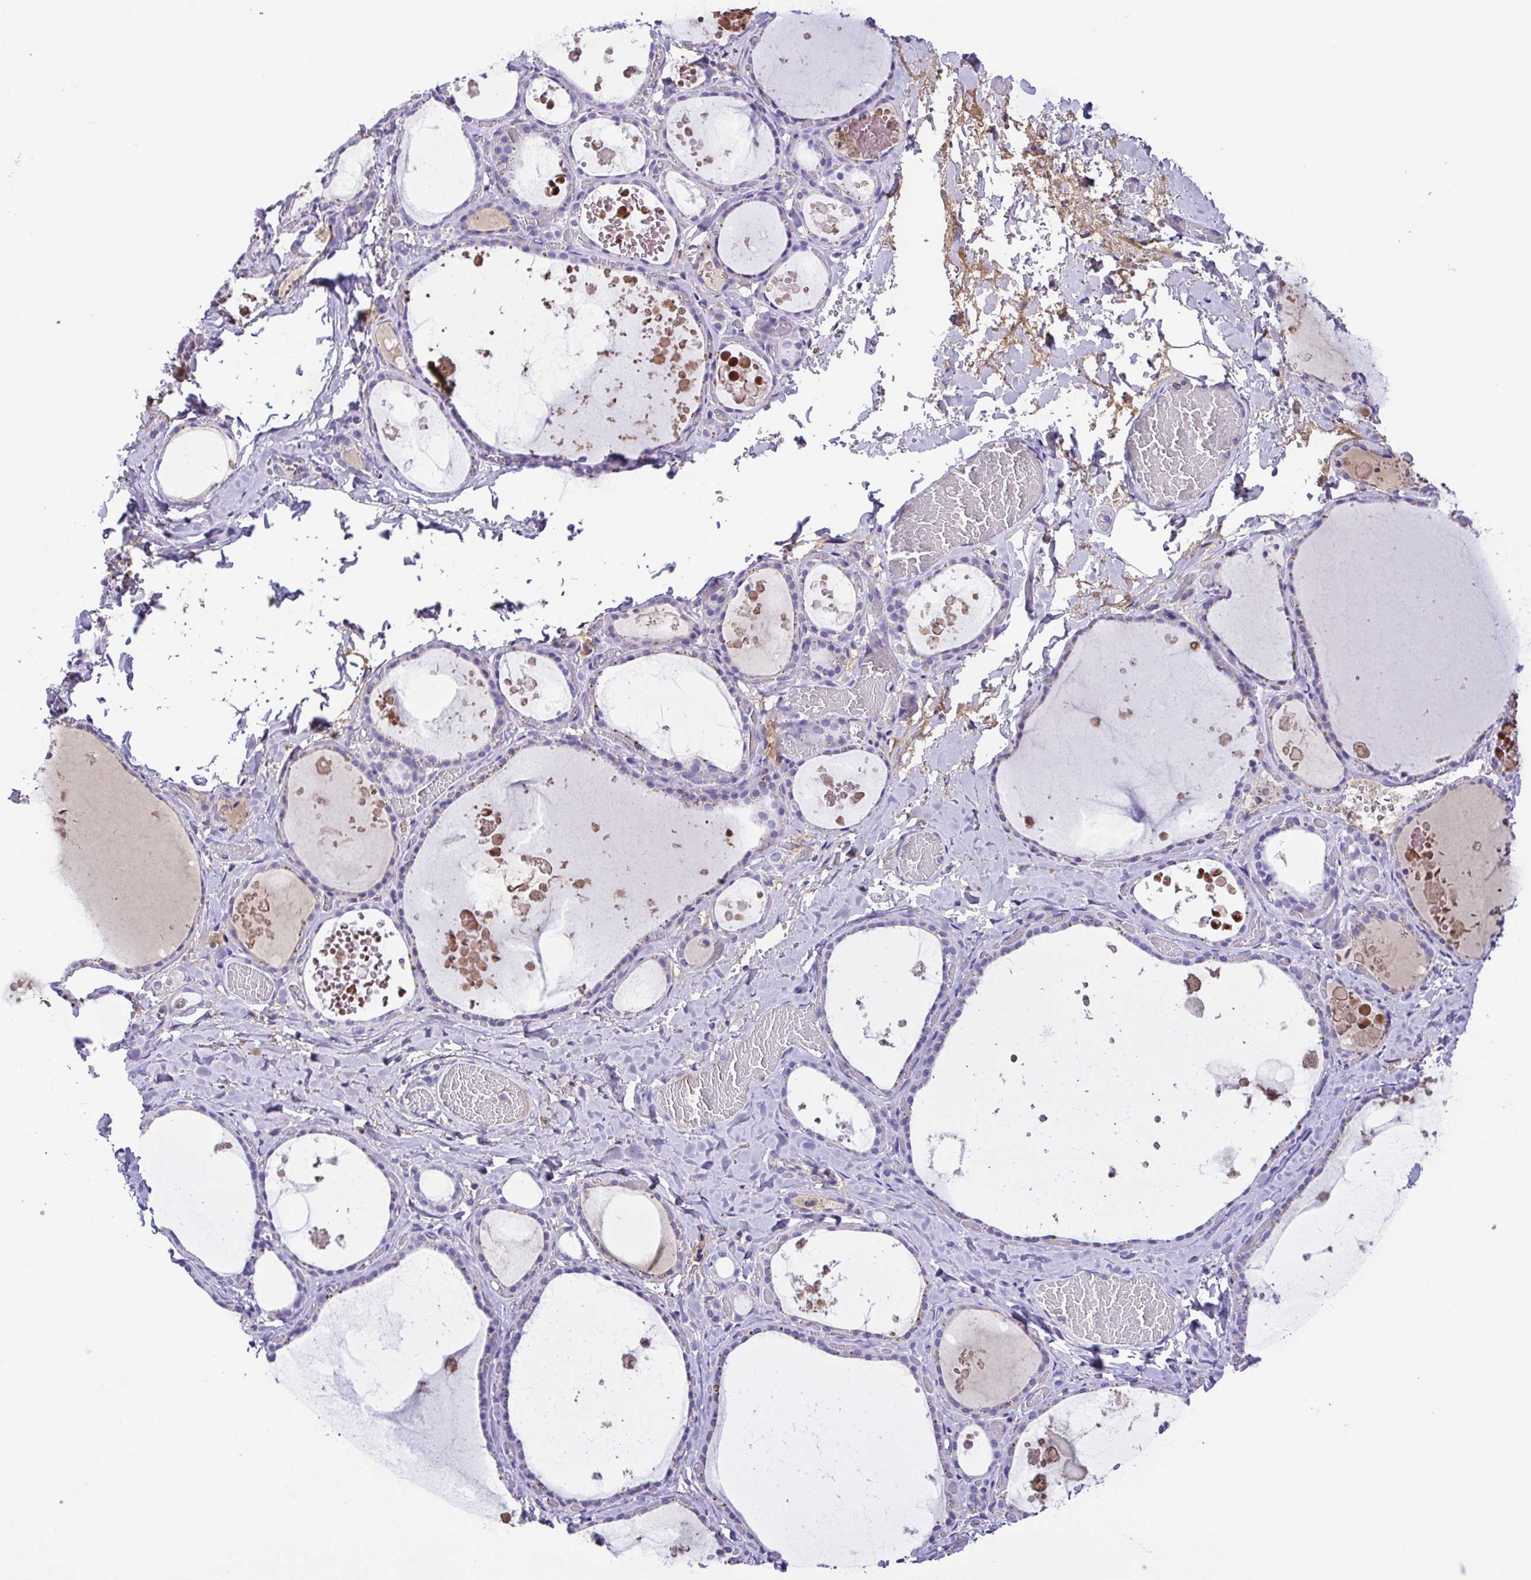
{"staining": {"intensity": "negative", "quantity": "none", "location": "none"}, "tissue": "thyroid gland", "cell_type": "Glandular cells", "image_type": "normal", "snomed": [{"axis": "morphology", "description": "Normal tissue, NOS"}, {"axis": "topography", "description": "Thyroid gland"}], "caption": "This is an immunohistochemistry image of benign human thyroid gland. There is no positivity in glandular cells.", "gene": "IGFL1", "patient": {"sex": "female", "age": 56}}